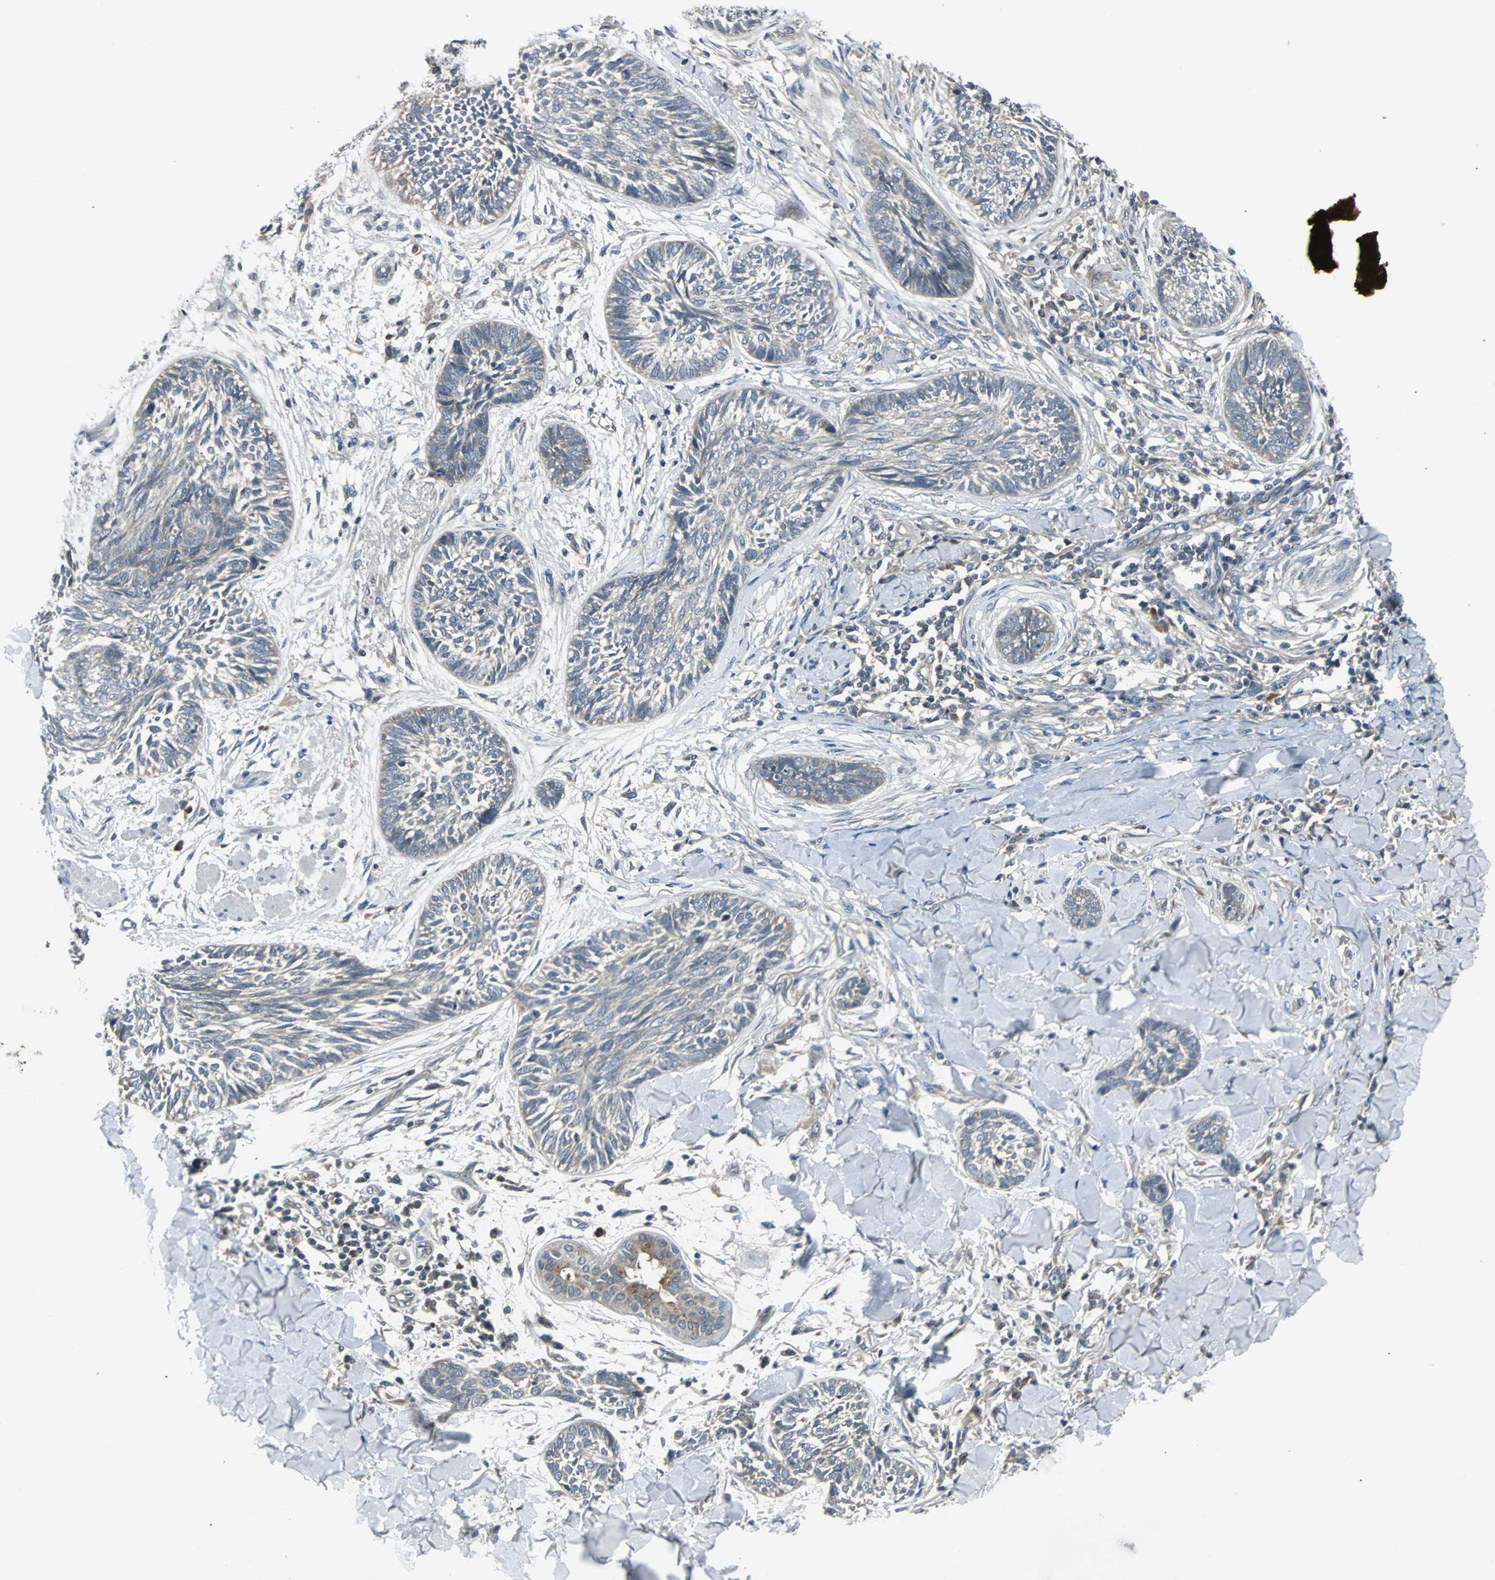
{"staining": {"intensity": "weak", "quantity": ">75%", "location": "cytoplasmic/membranous"}, "tissue": "skin cancer", "cell_type": "Tumor cells", "image_type": "cancer", "snomed": [{"axis": "morphology", "description": "Papilloma, NOS"}, {"axis": "morphology", "description": "Basal cell carcinoma"}, {"axis": "topography", "description": "Skin"}], "caption": "Immunohistochemistry (IHC) image of skin cancer (basal cell carcinoma) stained for a protein (brown), which shows low levels of weak cytoplasmic/membranous positivity in approximately >75% of tumor cells.", "gene": "ARF1", "patient": {"sex": "male", "age": 87}}